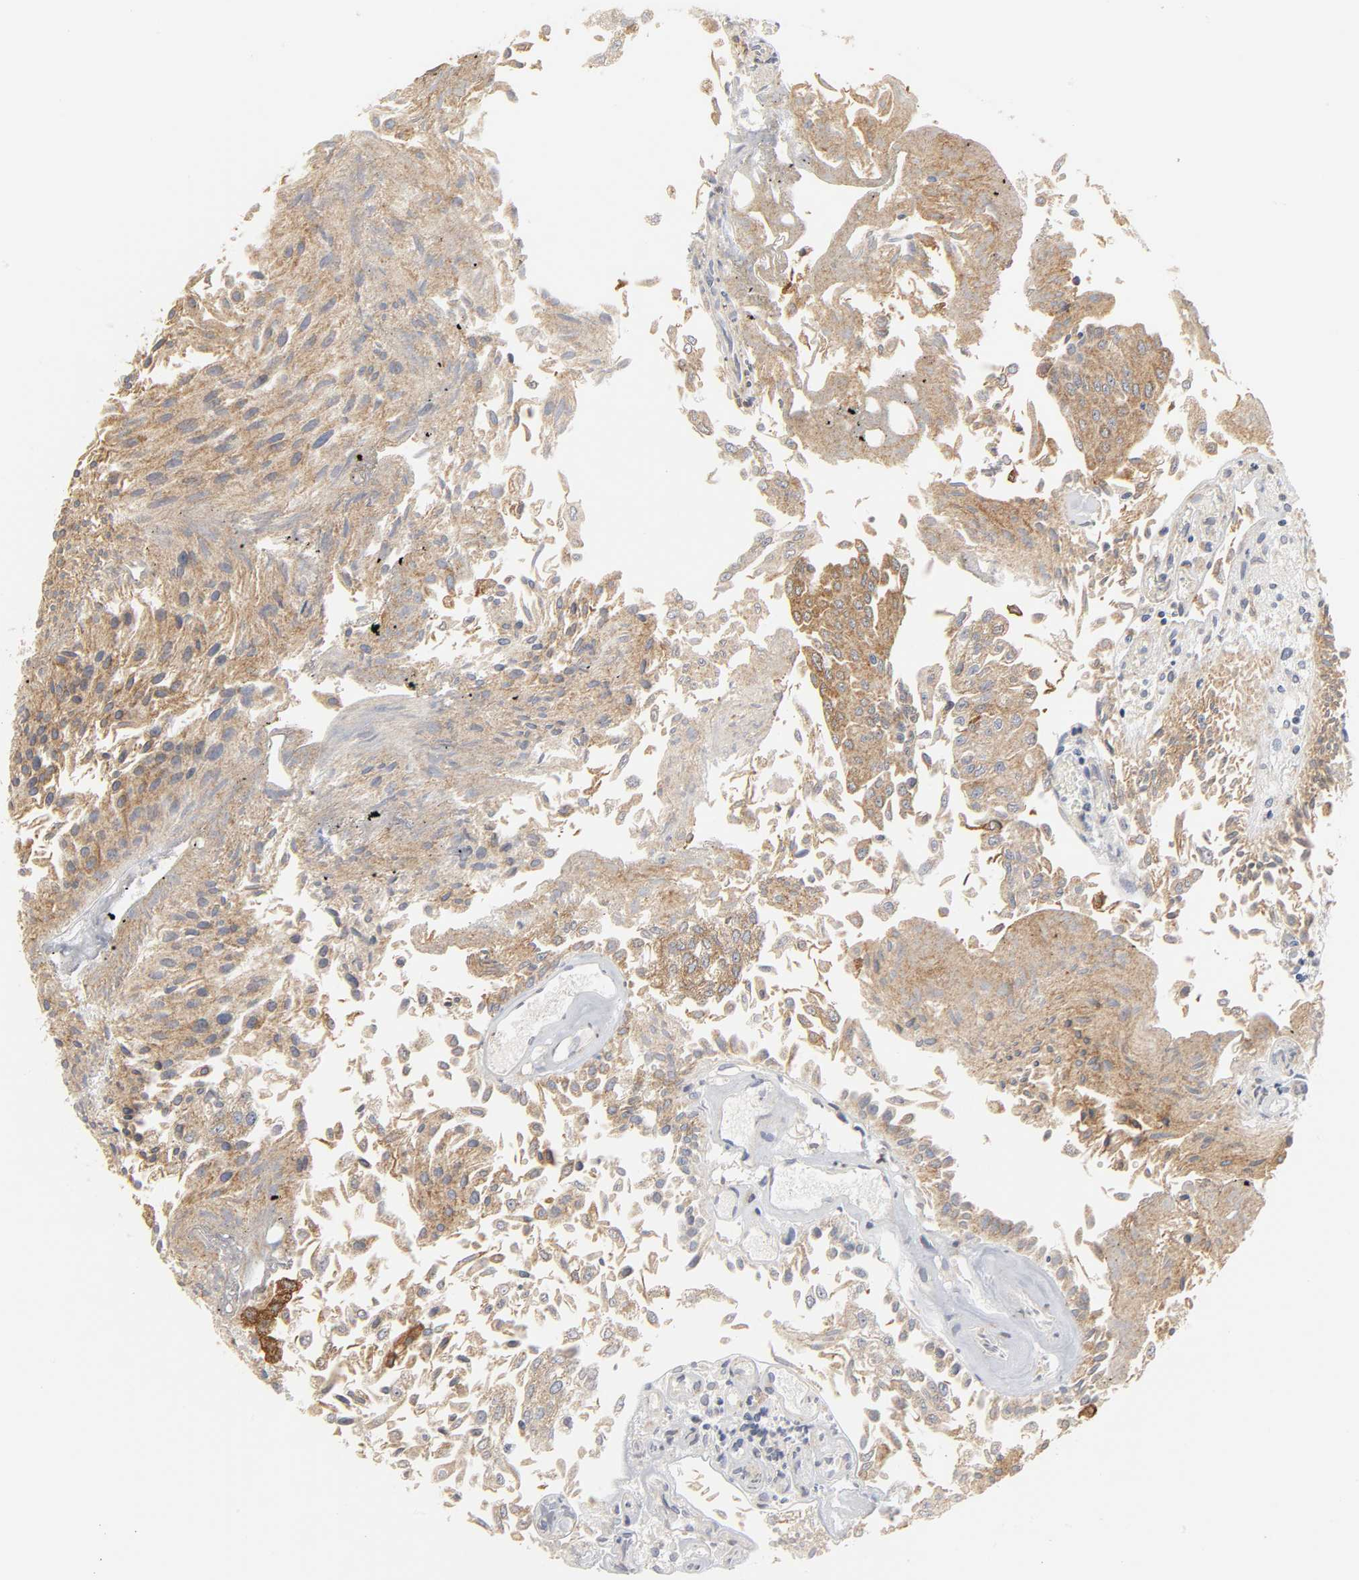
{"staining": {"intensity": "moderate", "quantity": ">75%", "location": "cytoplasmic/membranous"}, "tissue": "urothelial cancer", "cell_type": "Tumor cells", "image_type": "cancer", "snomed": [{"axis": "morphology", "description": "Urothelial carcinoma, Low grade"}, {"axis": "topography", "description": "Urinary bladder"}], "caption": "Immunohistochemical staining of human urothelial cancer demonstrates medium levels of moderate cytoplasmic/membranous expression in approximately >75% of tumor cells.", "gene": "POR", "patient": {"sex": "male", "age": 86}}